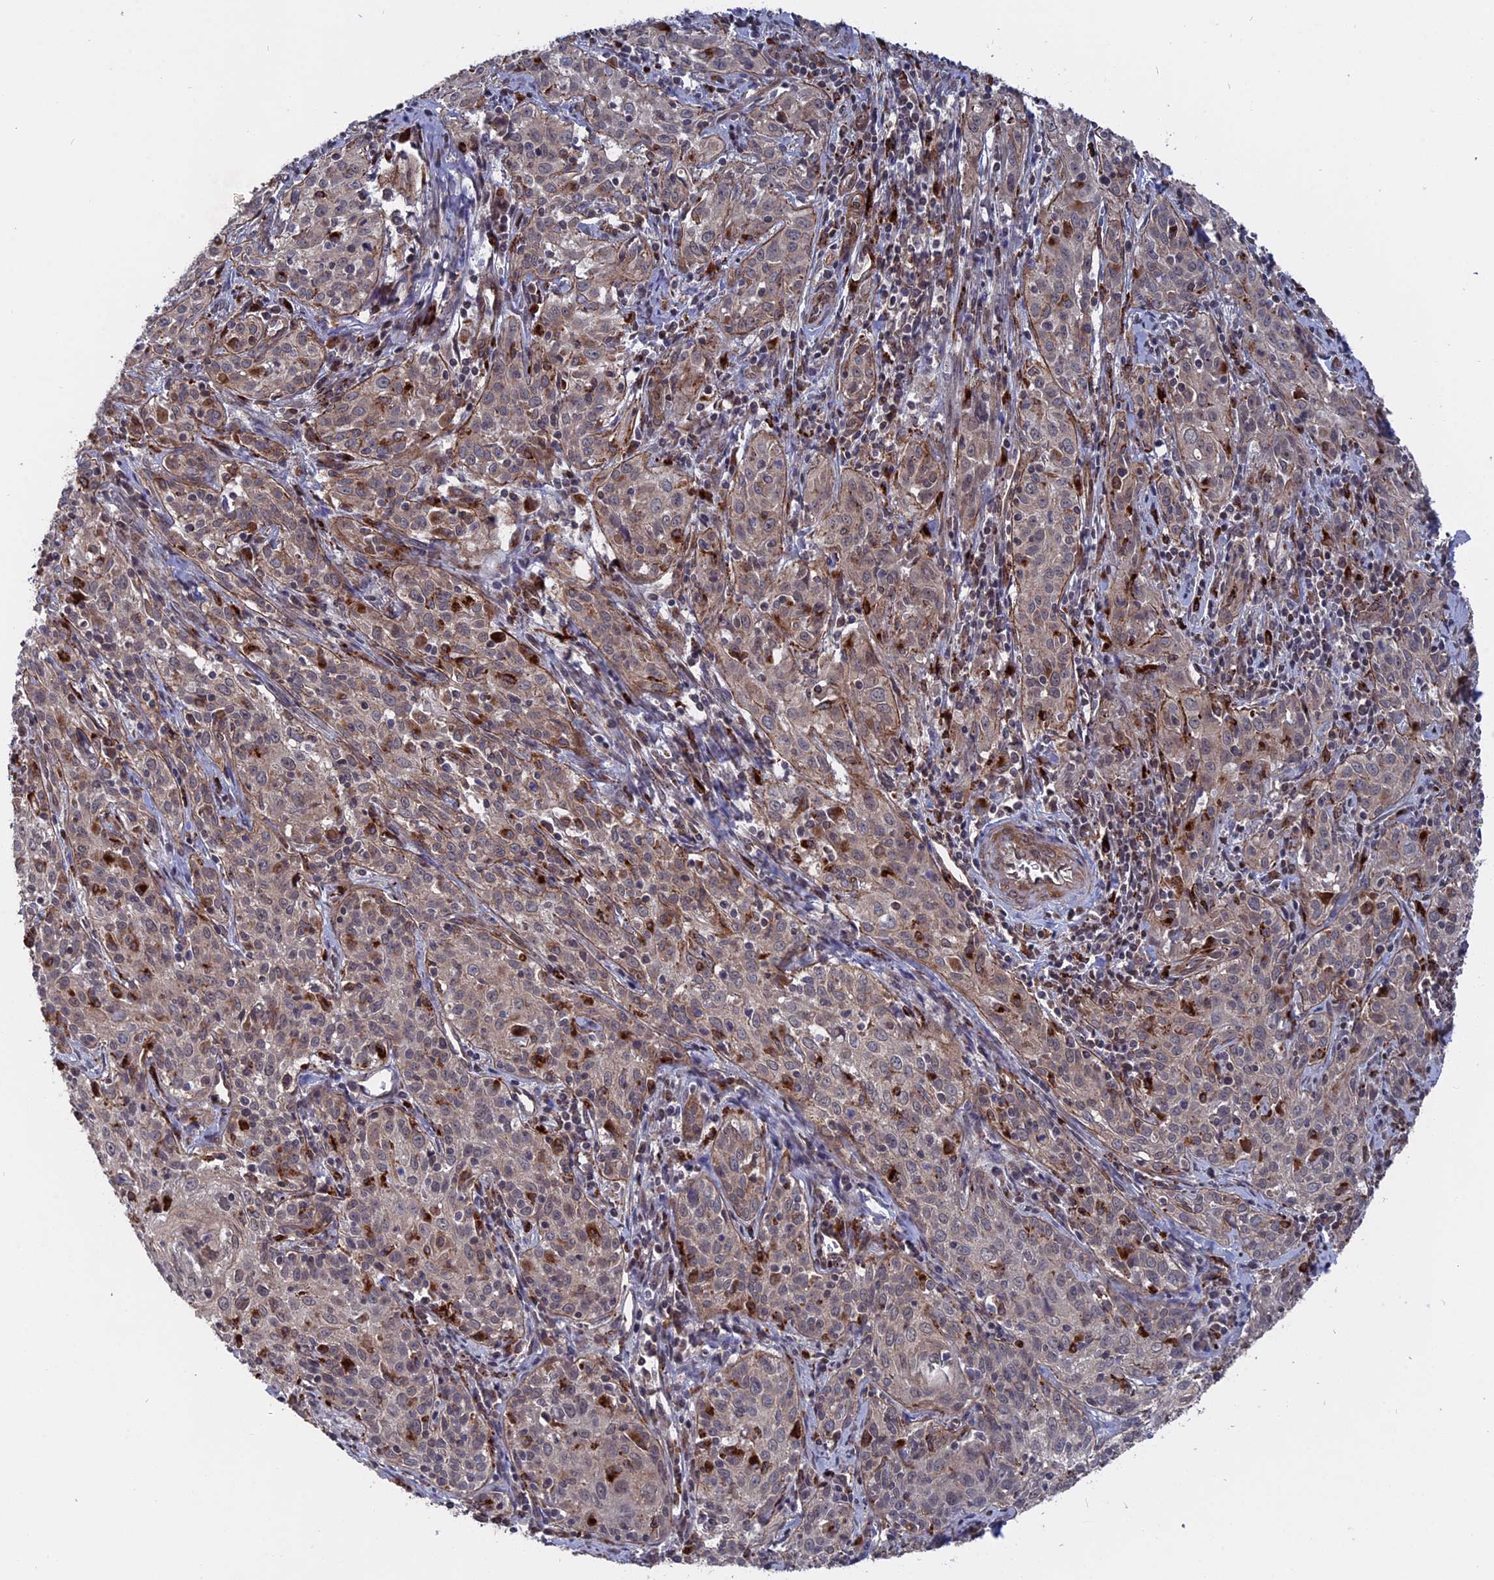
{"staining": {"intensity": "weak", "quantity": "<25%", "location": "cytoplasmic/membranous"}, "tissue": "cervical cancer", "cell_type": "Tumor cells", "image_type": "cancer", "snomed": [{"axis": "morphology", "description": "Squamous cell carcinoma, NOS"}, {"axis": "topography", "description": "Cervix"}], "caption": "Tumor cells show no significant protein expression in cervical cancer.", "gene": "NOSIP", "patient": {"sex": "female", "age": 57}}